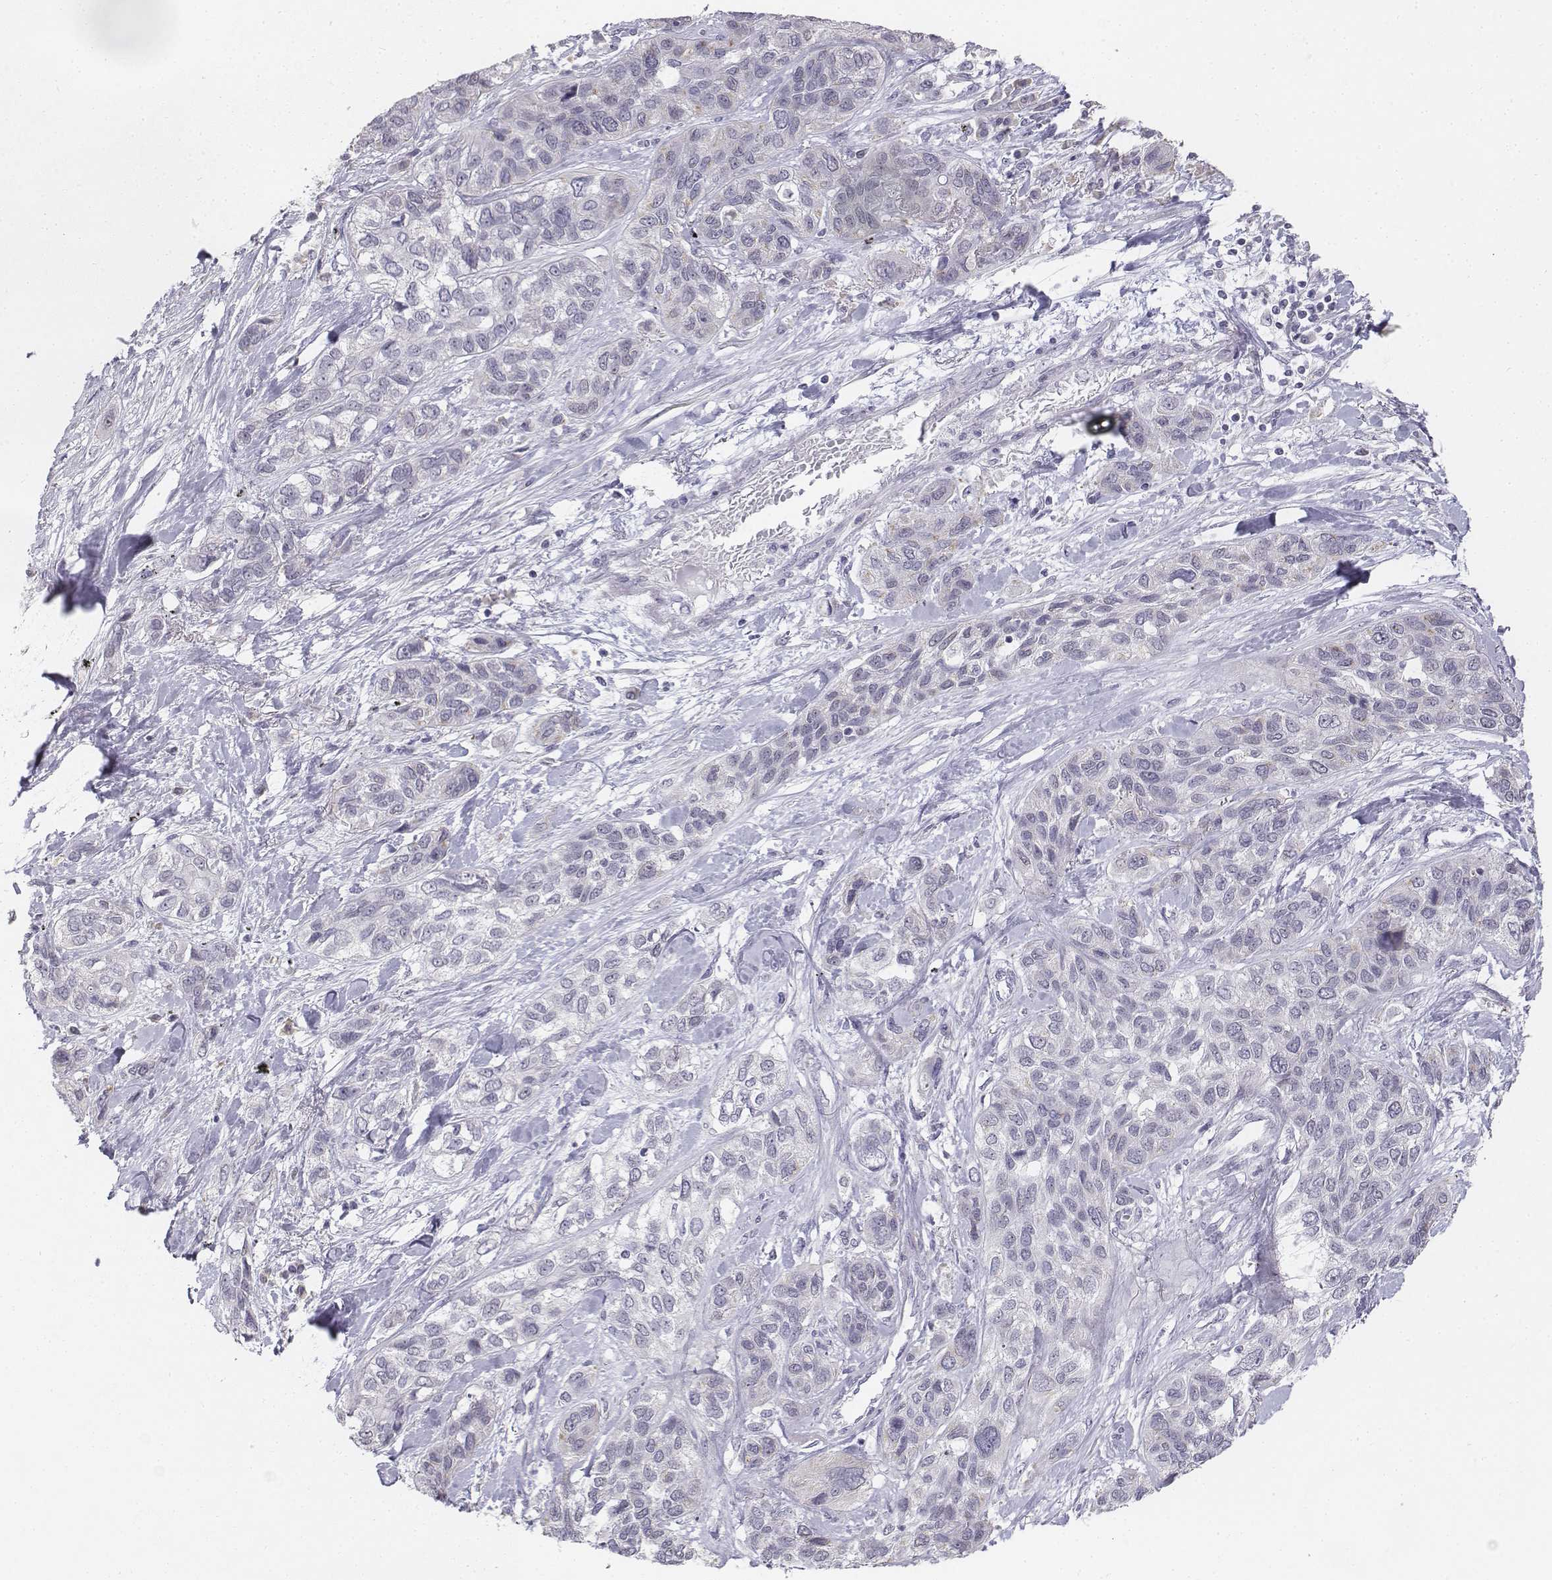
{"staining": {"intensity": "negative", "quantity": "none", "location": "none"}, "tissue": "lung cancer", "cell_type": "Tumor cells", "image_type": "cancer", "snomed": [{"axis": "morphology", "description": "Squamous cell carcinoma, NOS"}, {"axis": "topography", "description": "Lung"}], "caption": "Tumor cells are negative for brown protein staining in lung squamous cell carcinoma.", "gene": "PENK", "patient": {"sex": "female", "age": 70}}